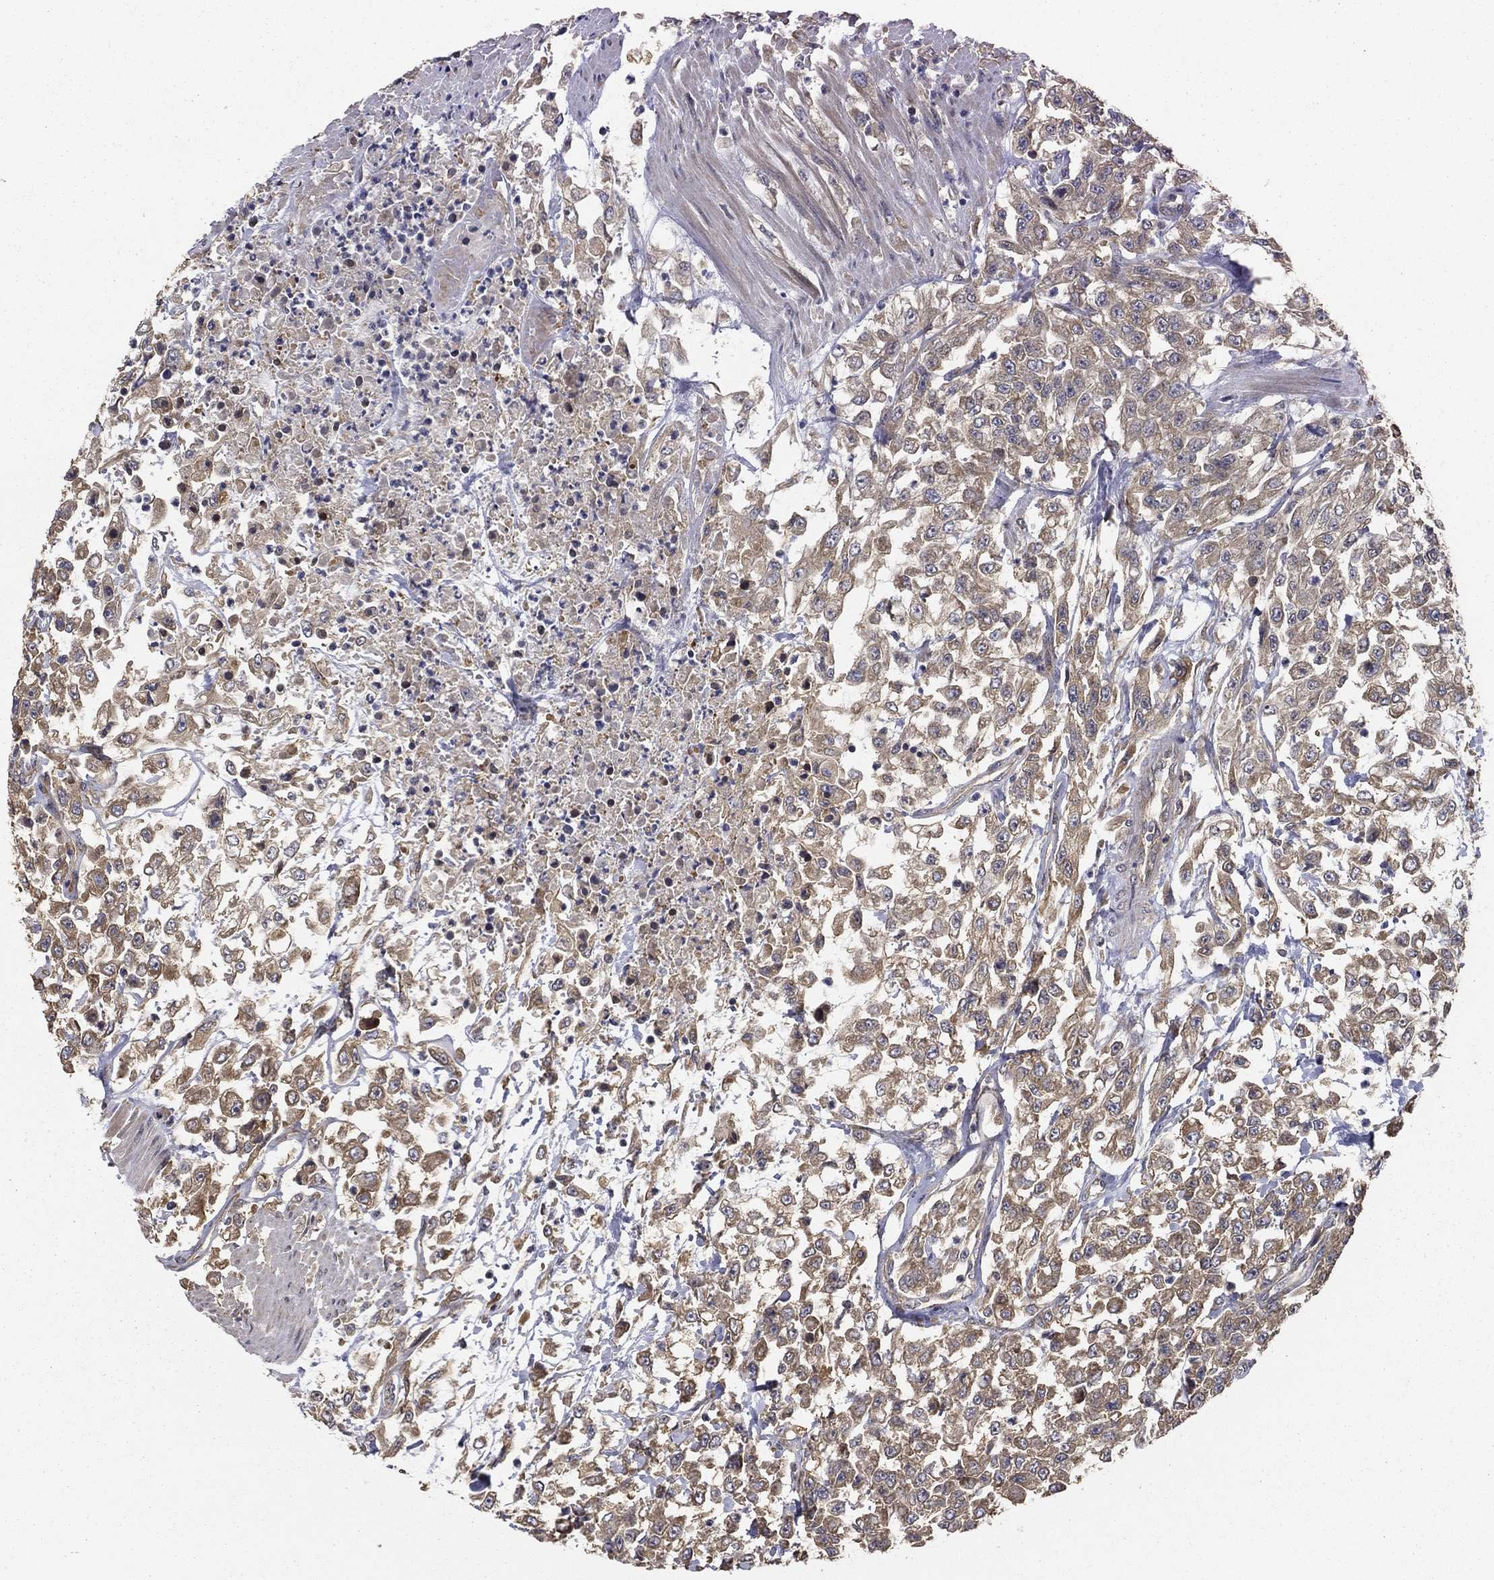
{"staining": {"intensity": "weak", "quantity": ">75%", "location": "cytoplasmic/membranous"}, "tissue": "urothelial cancer", "cell_type": "Tumor cells", "image_type": "cancer", "snomed": [{"axis": "morphology", "description": "Urothelial carcinoma, High grade"}, {"axis": "topography", "description": "Urinary bladder"}], "caption": "The histopathology image demonstrates immunohistochemical staining of urothelial cancer. There is weak cytoplasmic/membranous expression is seen in approximately >75% of tumor cells. (IHC, brightfield microscopy, high magnification).", "gene": "BABAM2", "patient": {"sex": "male", "age": 46}}